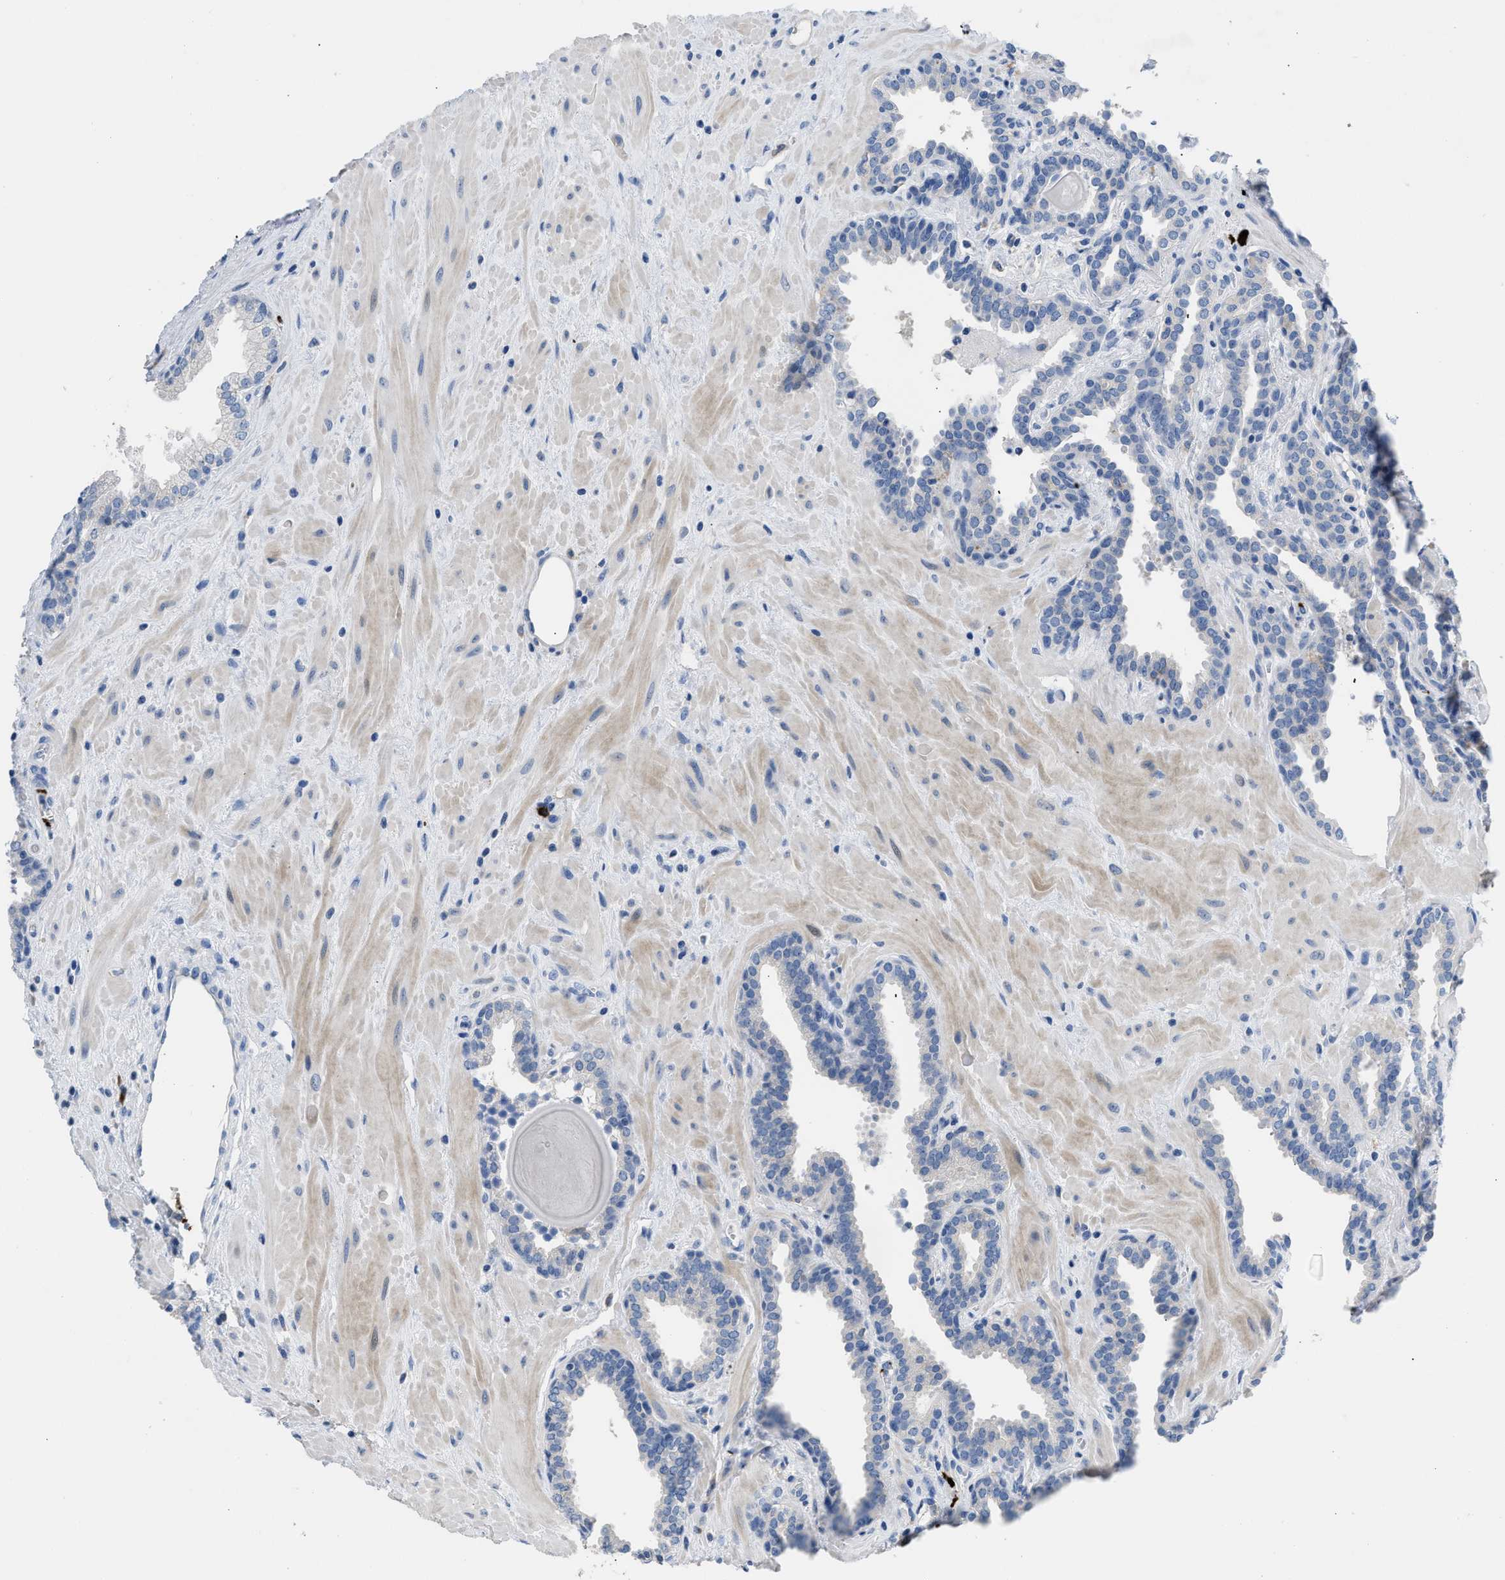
{"staining": {"intensity": "negative", "quantity": "none", "location": "none"}, "tissue": "prostate", "cell_type": "Glandular cells", "image_type": "normal", "snomed": [{"axis": "morphology", "description": "Normal tissue, NOS"}, {"axis": "topography", "description": "Prostate"}], "caption": "Immunohistochemical staining of normal prostate demonstrates no significant staining in glandular cells.", "gene": "FGF18", "patient": {"sex": "male", "age": 51}}